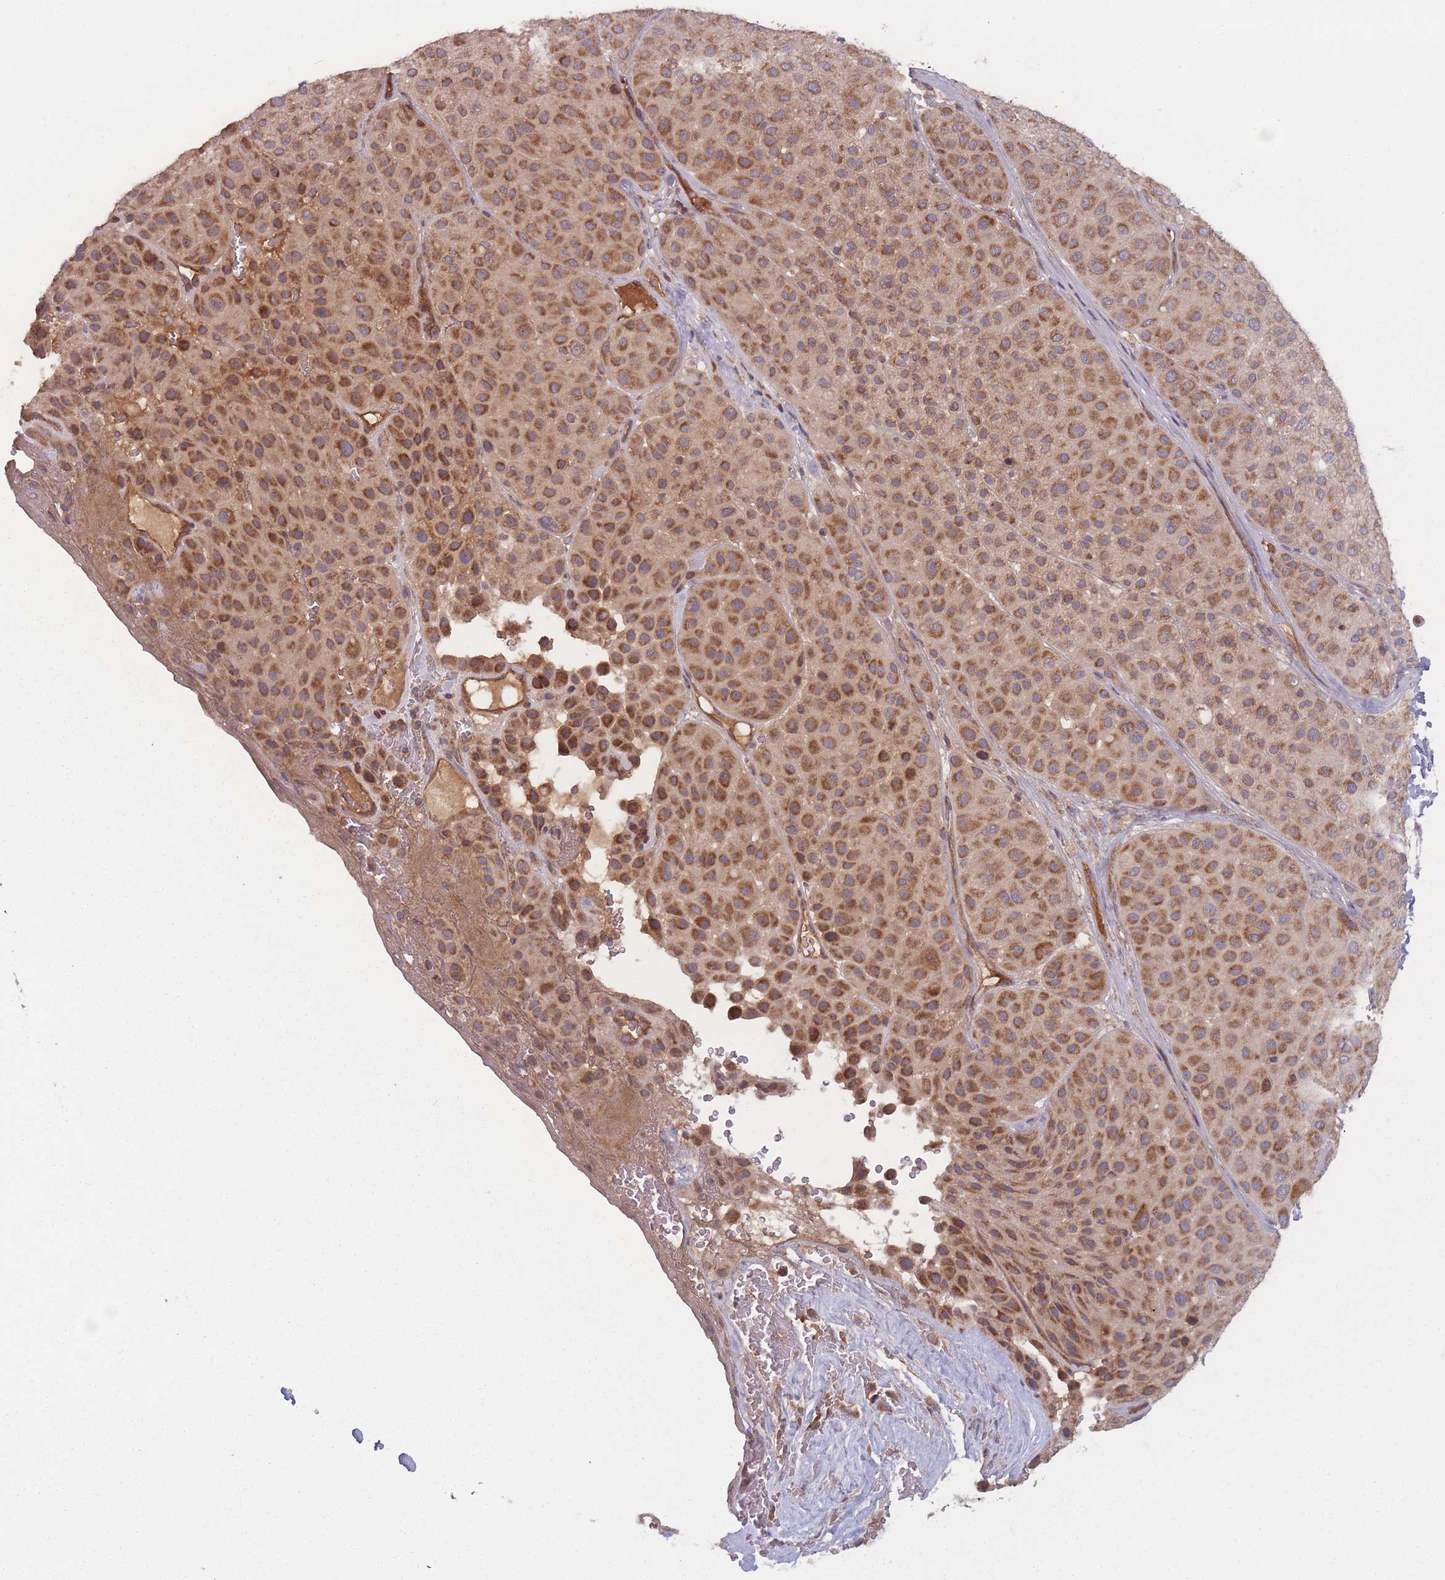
{"staining": {"intensity": "moderate", "quantity": ">75%", "location": "cytoplasmic/membranous"}, "tissue": "melanoma", "cell_type": "Tumor cells", "image_type": "cancer", "snomed": [{"axis": "morphology", "description": "Malignant melanoma, Metastatic site"}, {"axis": "topography", "description": "Smooth muscle"}], "caption": "Approximately >75% of tumor cells in human melanoma reveal moderate cytoplasmic/membranous protein positivity as visualized by brown immunohistochemical staining.", "gene": "ATP5MG", "patient": {"sex": "male", "age": 41}}